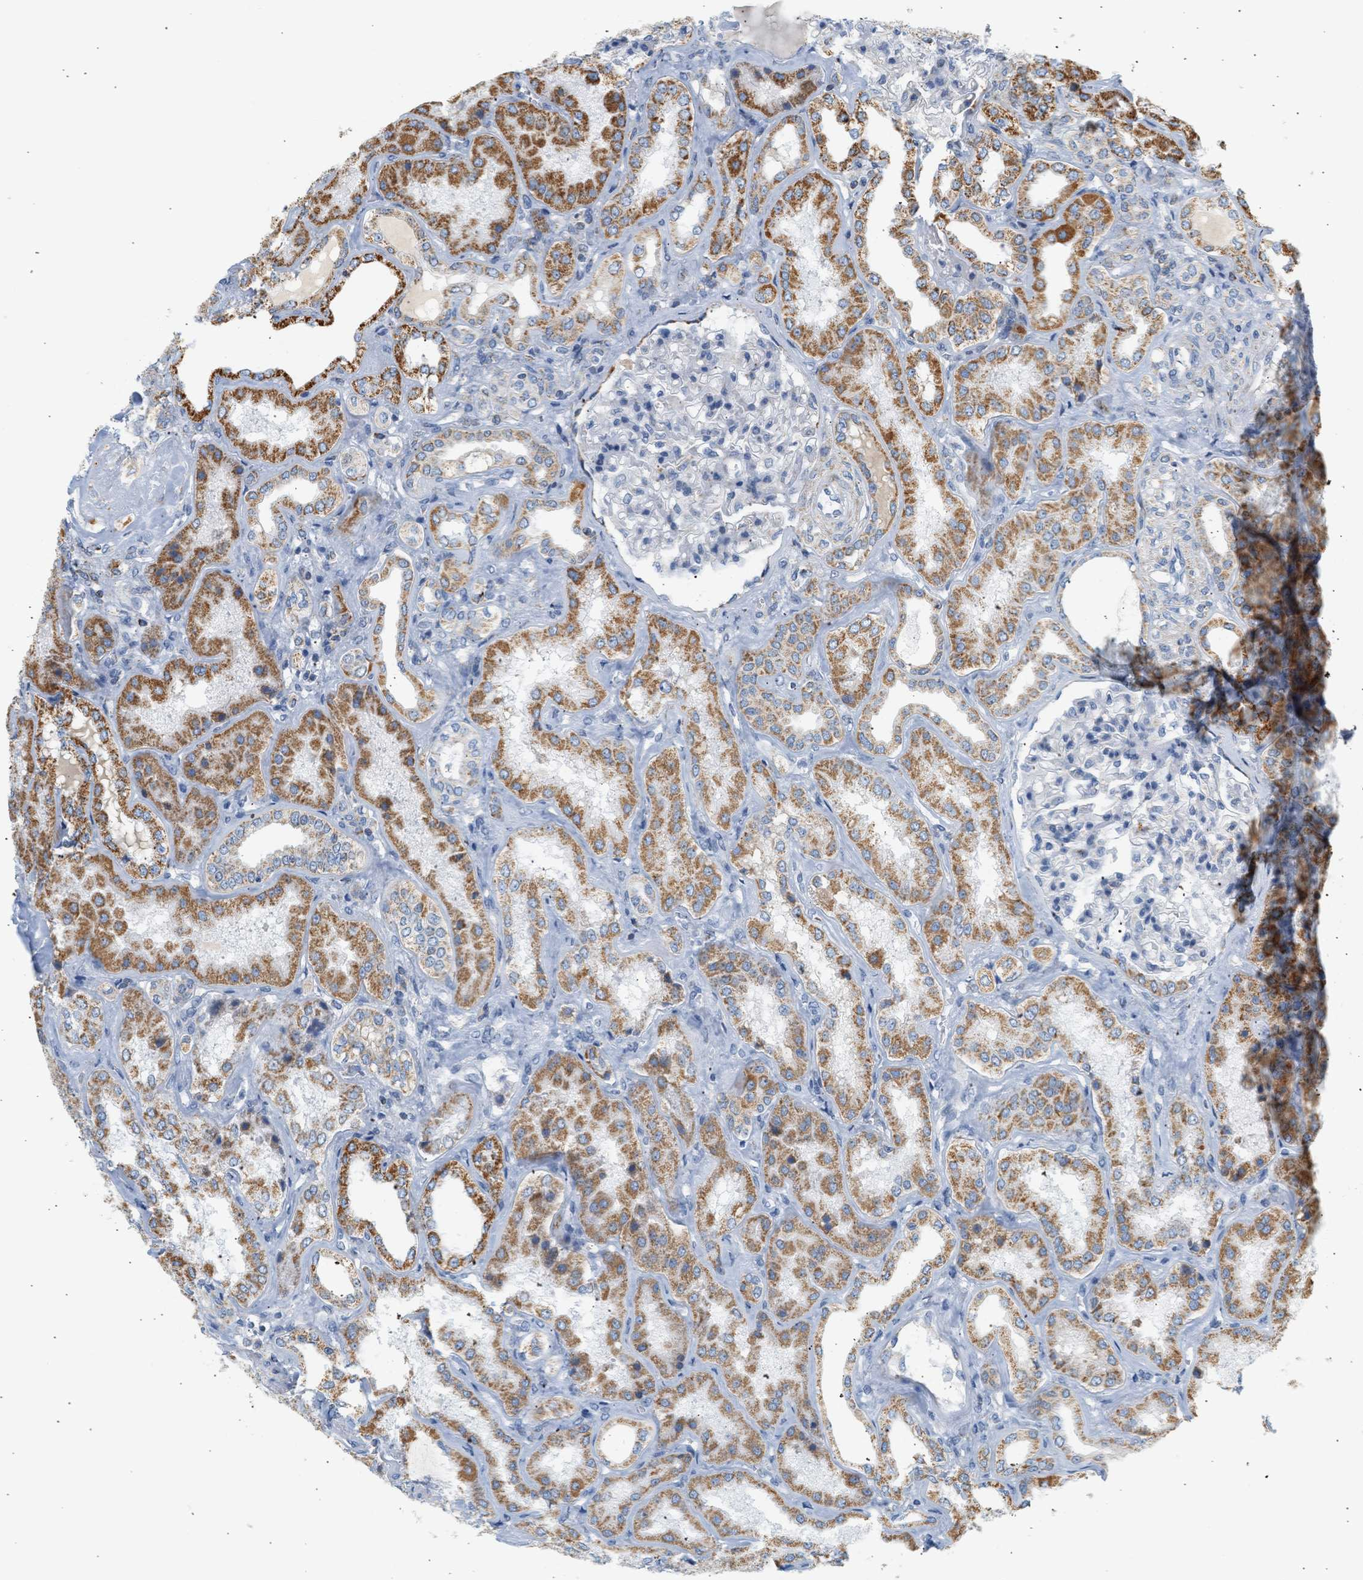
{"staining": {"intensity": "negative", "quantity": "none", "location": "none"}, "tissue": "kidney", "cell_type": "Cells in glomeruli", "image_type": "normal", "snomed": [{"axis": "morphology", "description": "Normal tissue, NOS"}, {"axis": "topography", "description": "Kidney"}], "caption": "Immunohistochemistry micrograph of benign human kidney stained for a protein (brown), which exhibits no expression in cells in glomeruli.", "gene": "GRPEL2", "patient": {"sex": "female", "age": 56}}